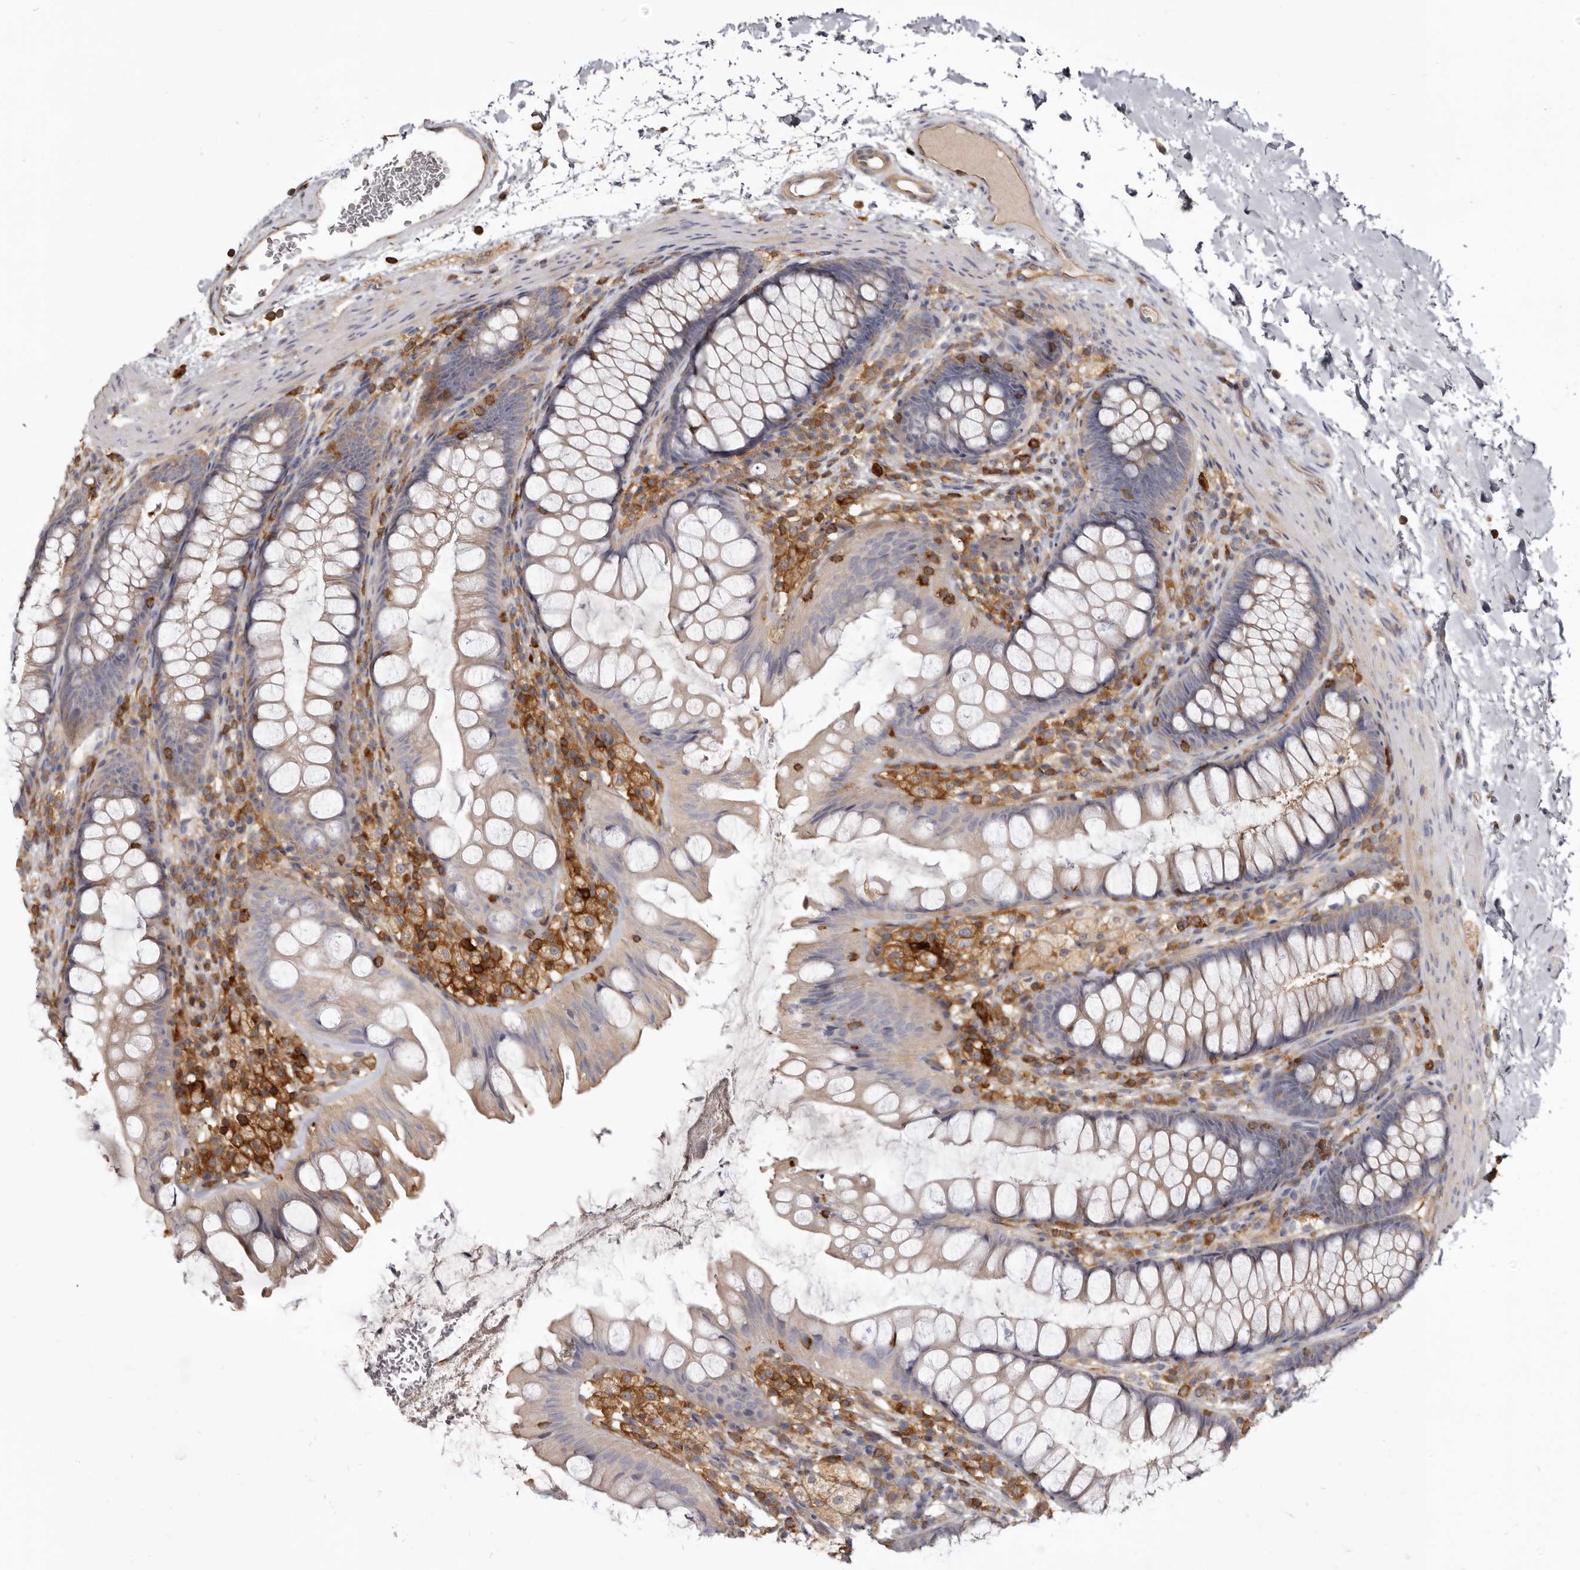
{"staining": {"intensity": "moderate", "quantity": ">75%", "location": "cytoplasmic/membranous"}, "tissue": "colon", "cell_type": "Endothelial cells", "image_type": "normal", "snomed": [{"axis": "morphology", "description": "Normal tissue, NOS"}, {"axis": "topography", "description": "Colon"}], "caption": "Immunohistochemical staining of benign colon reveals medium levels of moderate cytoplasmic/membranous positivity in about >75% of endothelial cells. Ihc stains the protein of interest in brown and the nuclei are stained blue.", "gene": "CBL", "patient": {"sex": "female", "age": 62}}